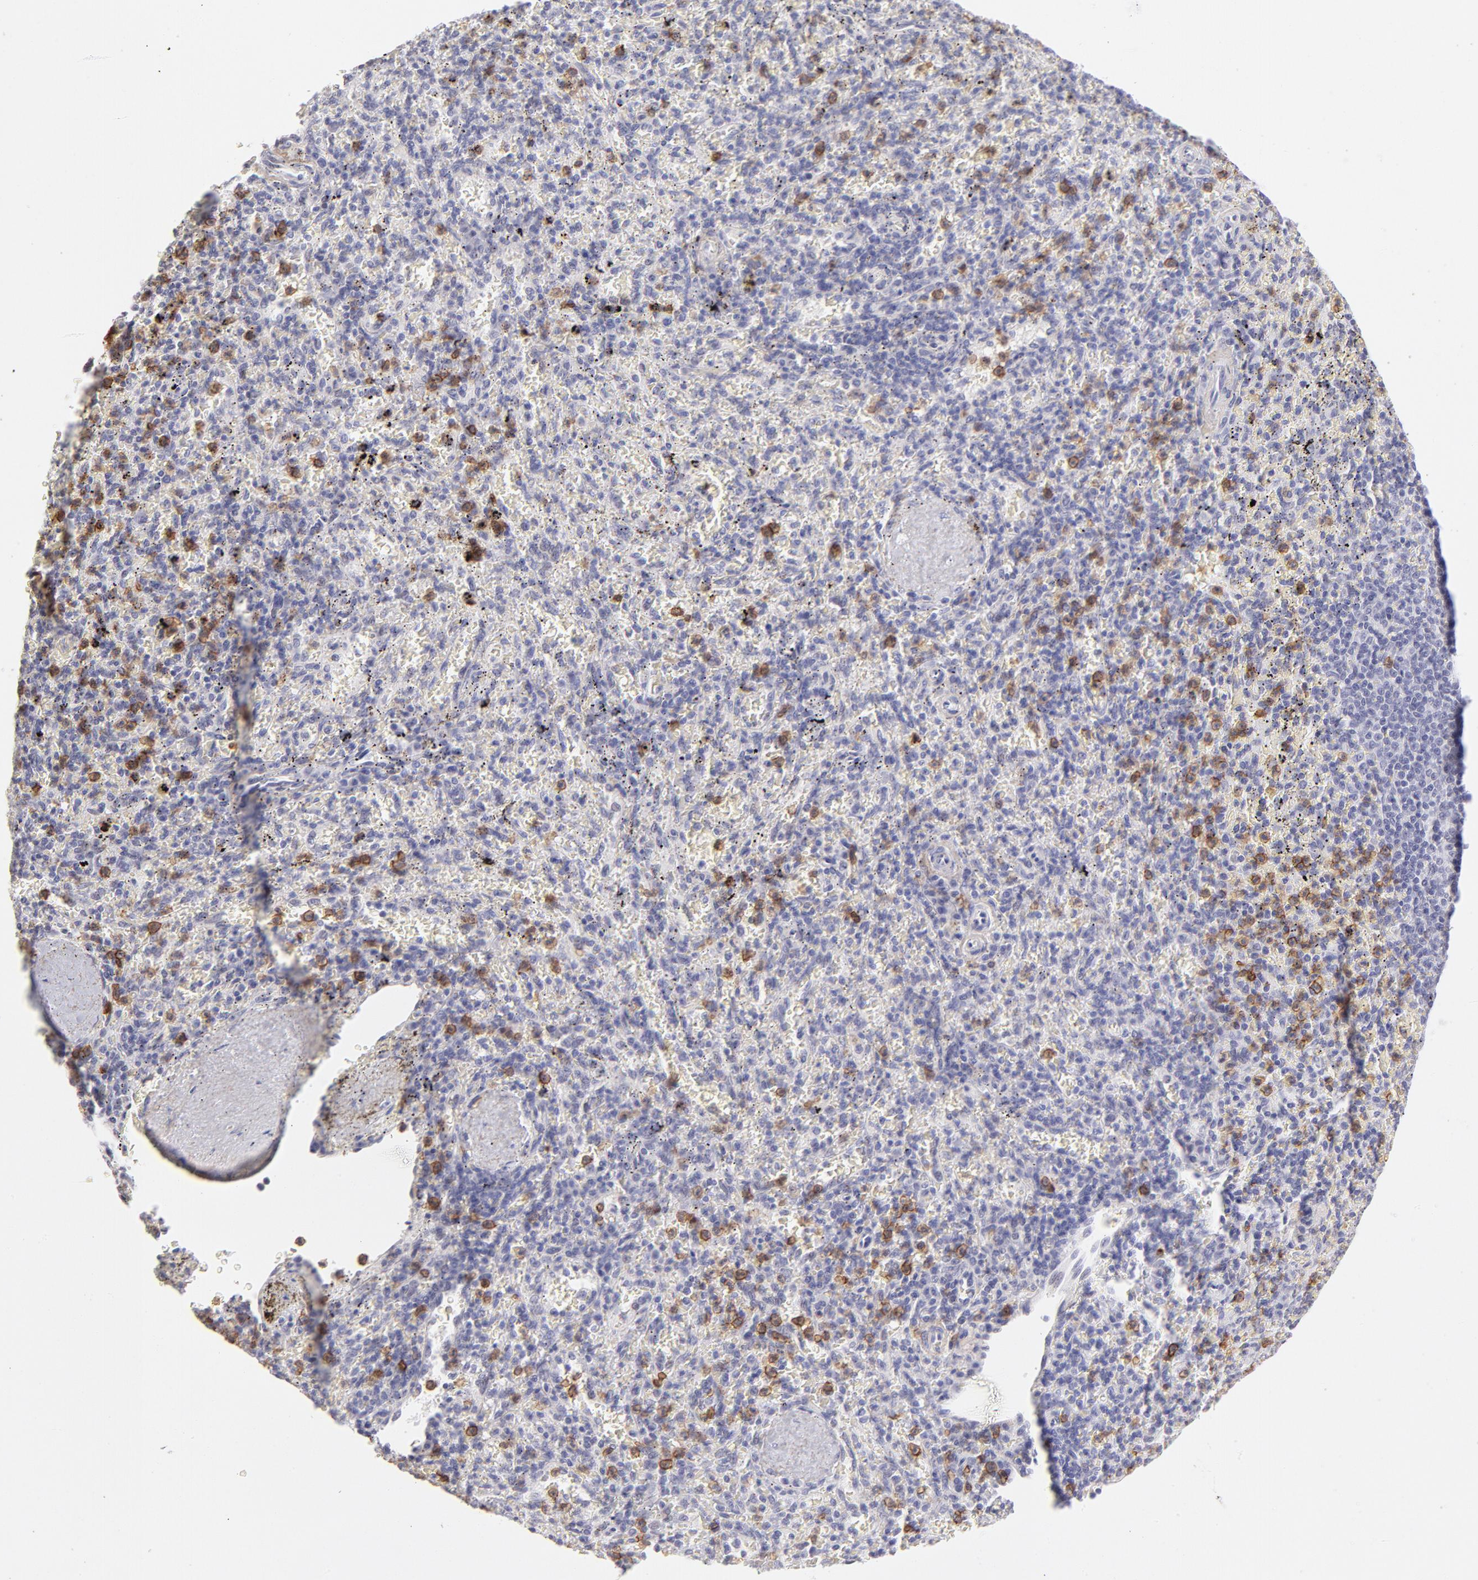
{"staining": {"intensity": "moderate", "quantity": "<25%", "location": "cytoplasmic/membranous"}, "tissue": "spleen", "cell_type": "Cells in red pulp", "image_type": "normal", "snomed": [{"axis": "morphology", "description": "Normal tissue, NOS"}, {"axis": "topography", "description": "Spleen"}], "caption": "Moderate cytoplasmic/membranous expression for a protein is appreciated in about <25% of cells in red pulp of normal spleen using IHC.", "gene": "LTB4R", "patient": {"sex": "female", "age": 43}}